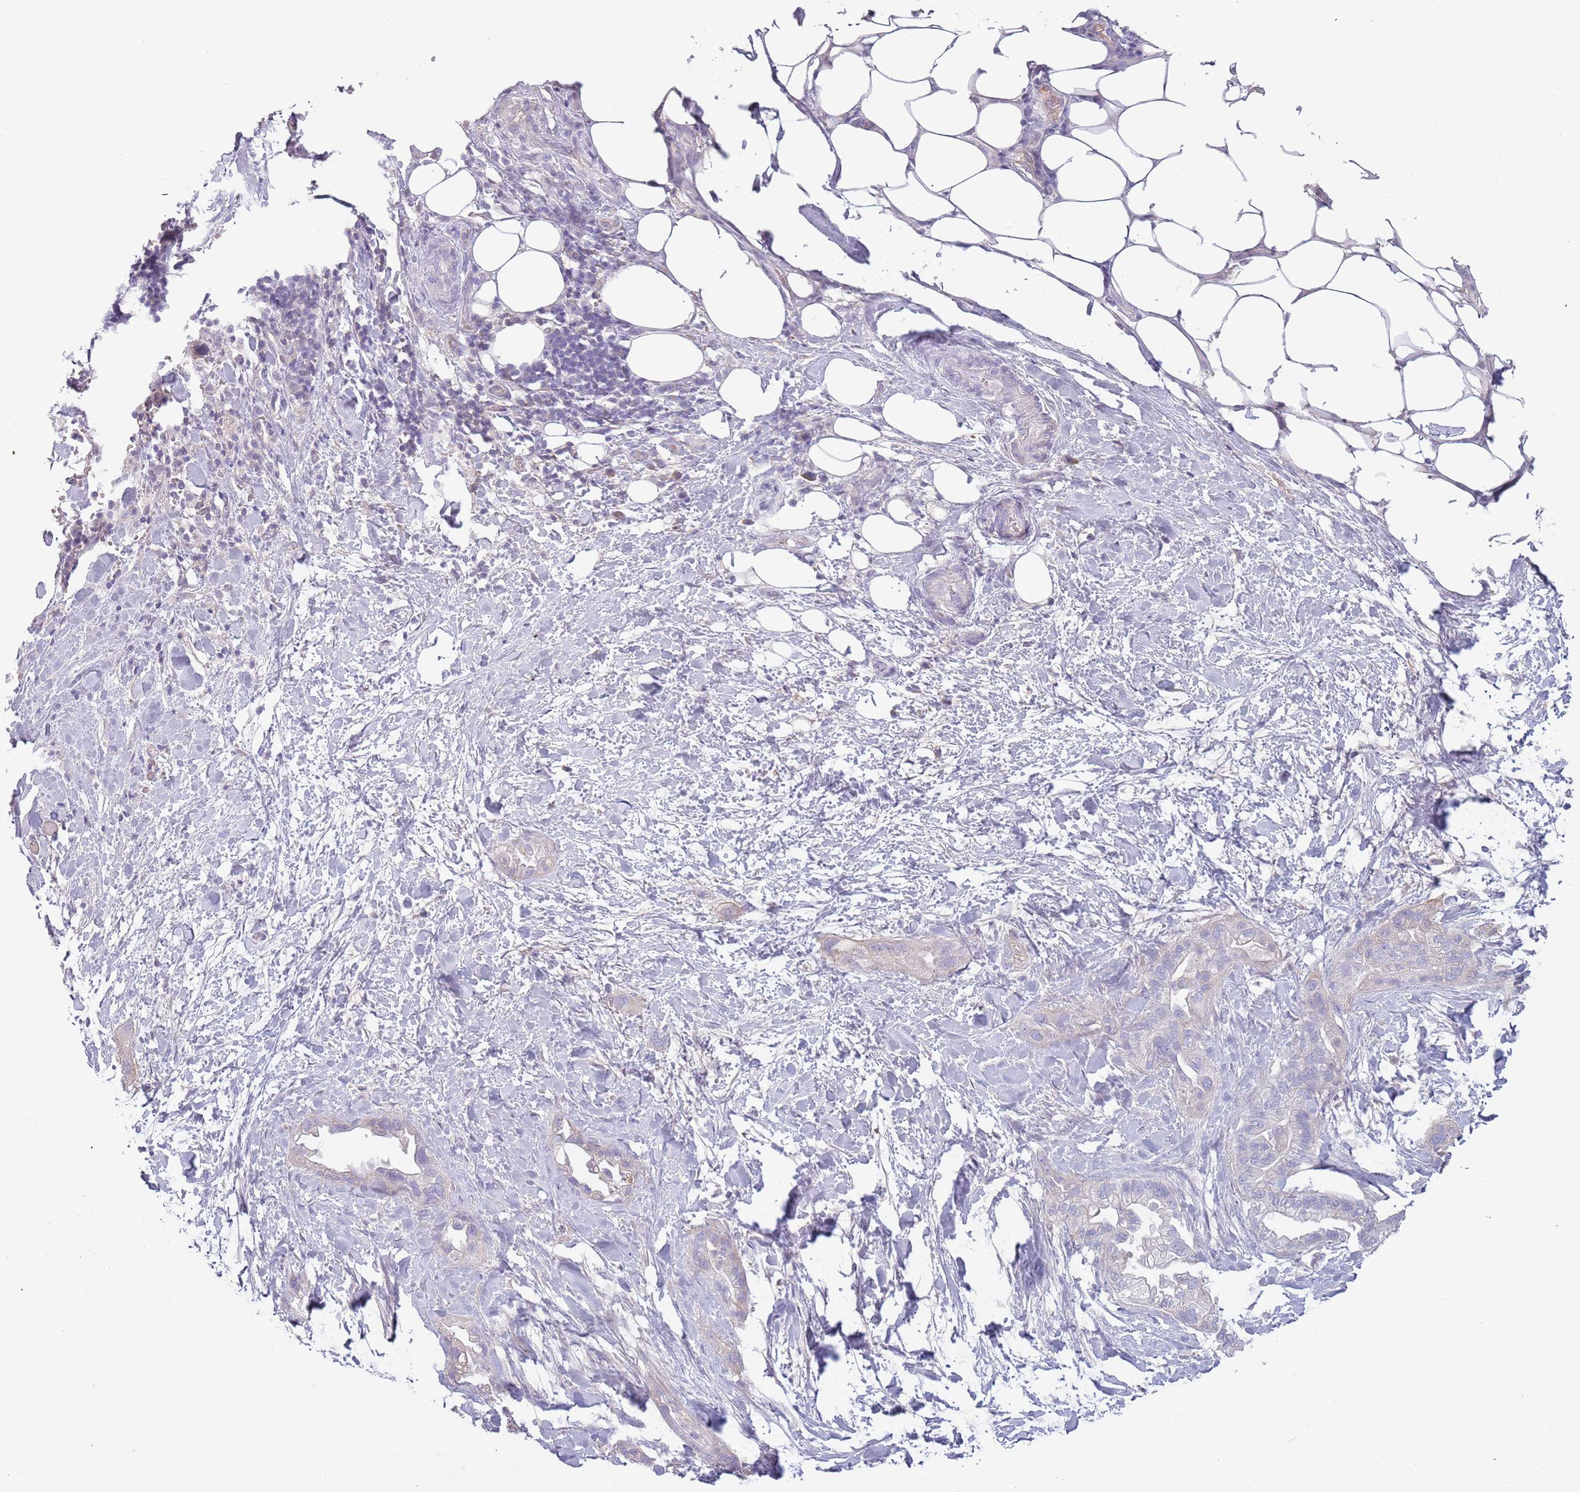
{"staining": {"intensity": "weak", "quantity": "<25%", "location": "cytoplasmic/membranous"}, "tissue": "pancreatic cancer", "cell_type": "Tumor cells", "image_type": "cancer", "snomed": [{"axis": "morphology", "description": "Adenocarcinoma, NOS"}, {"axis": "topography", "description": "Pancreas"}], "caption": "Tumor cells are negative for brown protein staining in pancreatic cancer. The staining is performed using DAB brown chromogen with nuclei counter-stained in using hematoxylin.", "gene": "TNFRSF6B", "patient": {"sex": "male", "age": 44}}